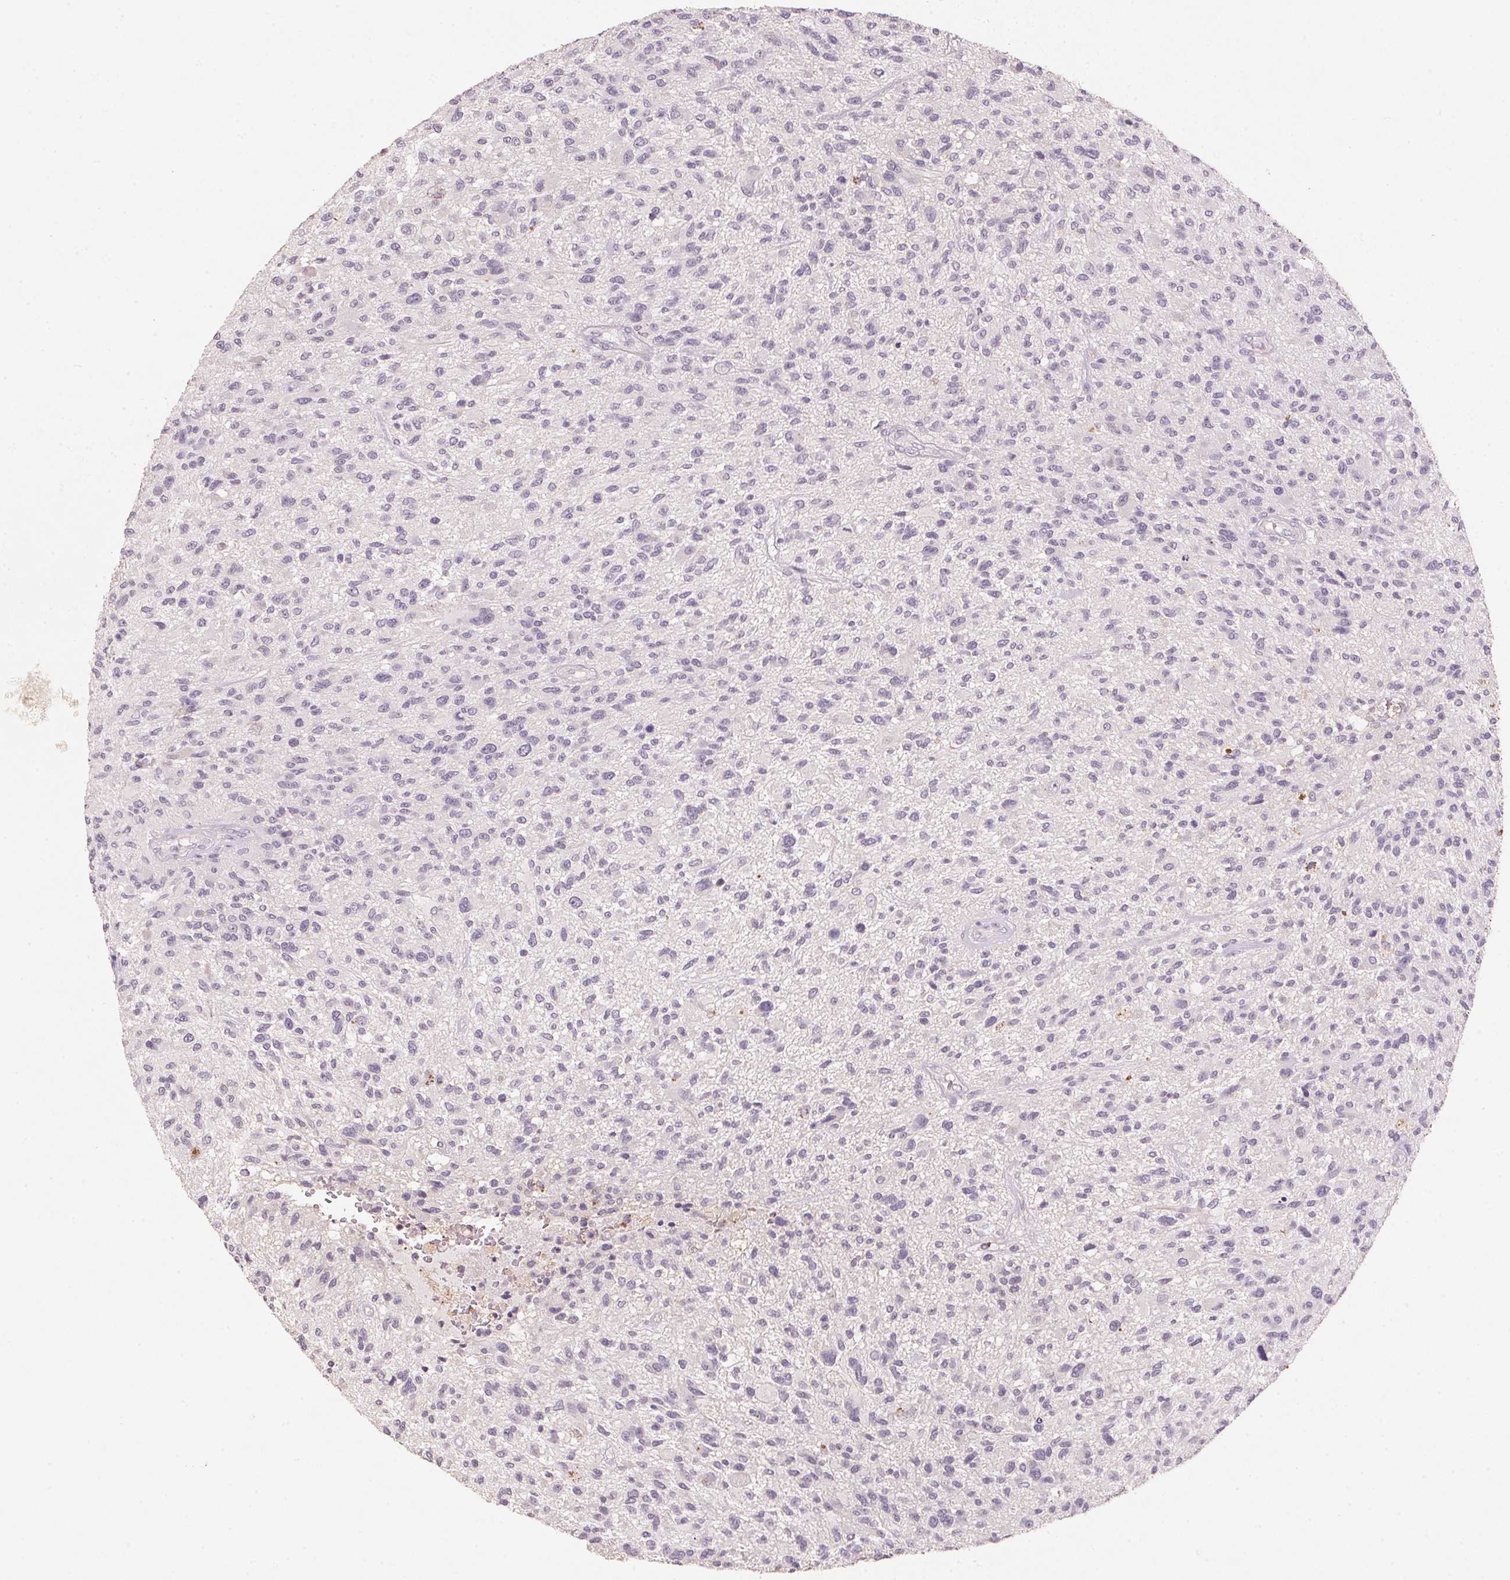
{"staining": {"intensity": "negative", "quantity": "none", "location": "none"}, "tissue": "glioma", "cell_type": "Tumor cells", "image_type": "cancer", "snomed": [{"axis": "morphology", "description": "Glioma, malignant, High grade"}, {"axis": "topography", "description": "Brain"}], "caption": "DAB (3,3'-diaminobenzidine) immunohistochemical staining of glioma exhibits no significant expression in tumor cells.", "gene": "CXCL5", "patient": {"sex": "male", "age": 47}}